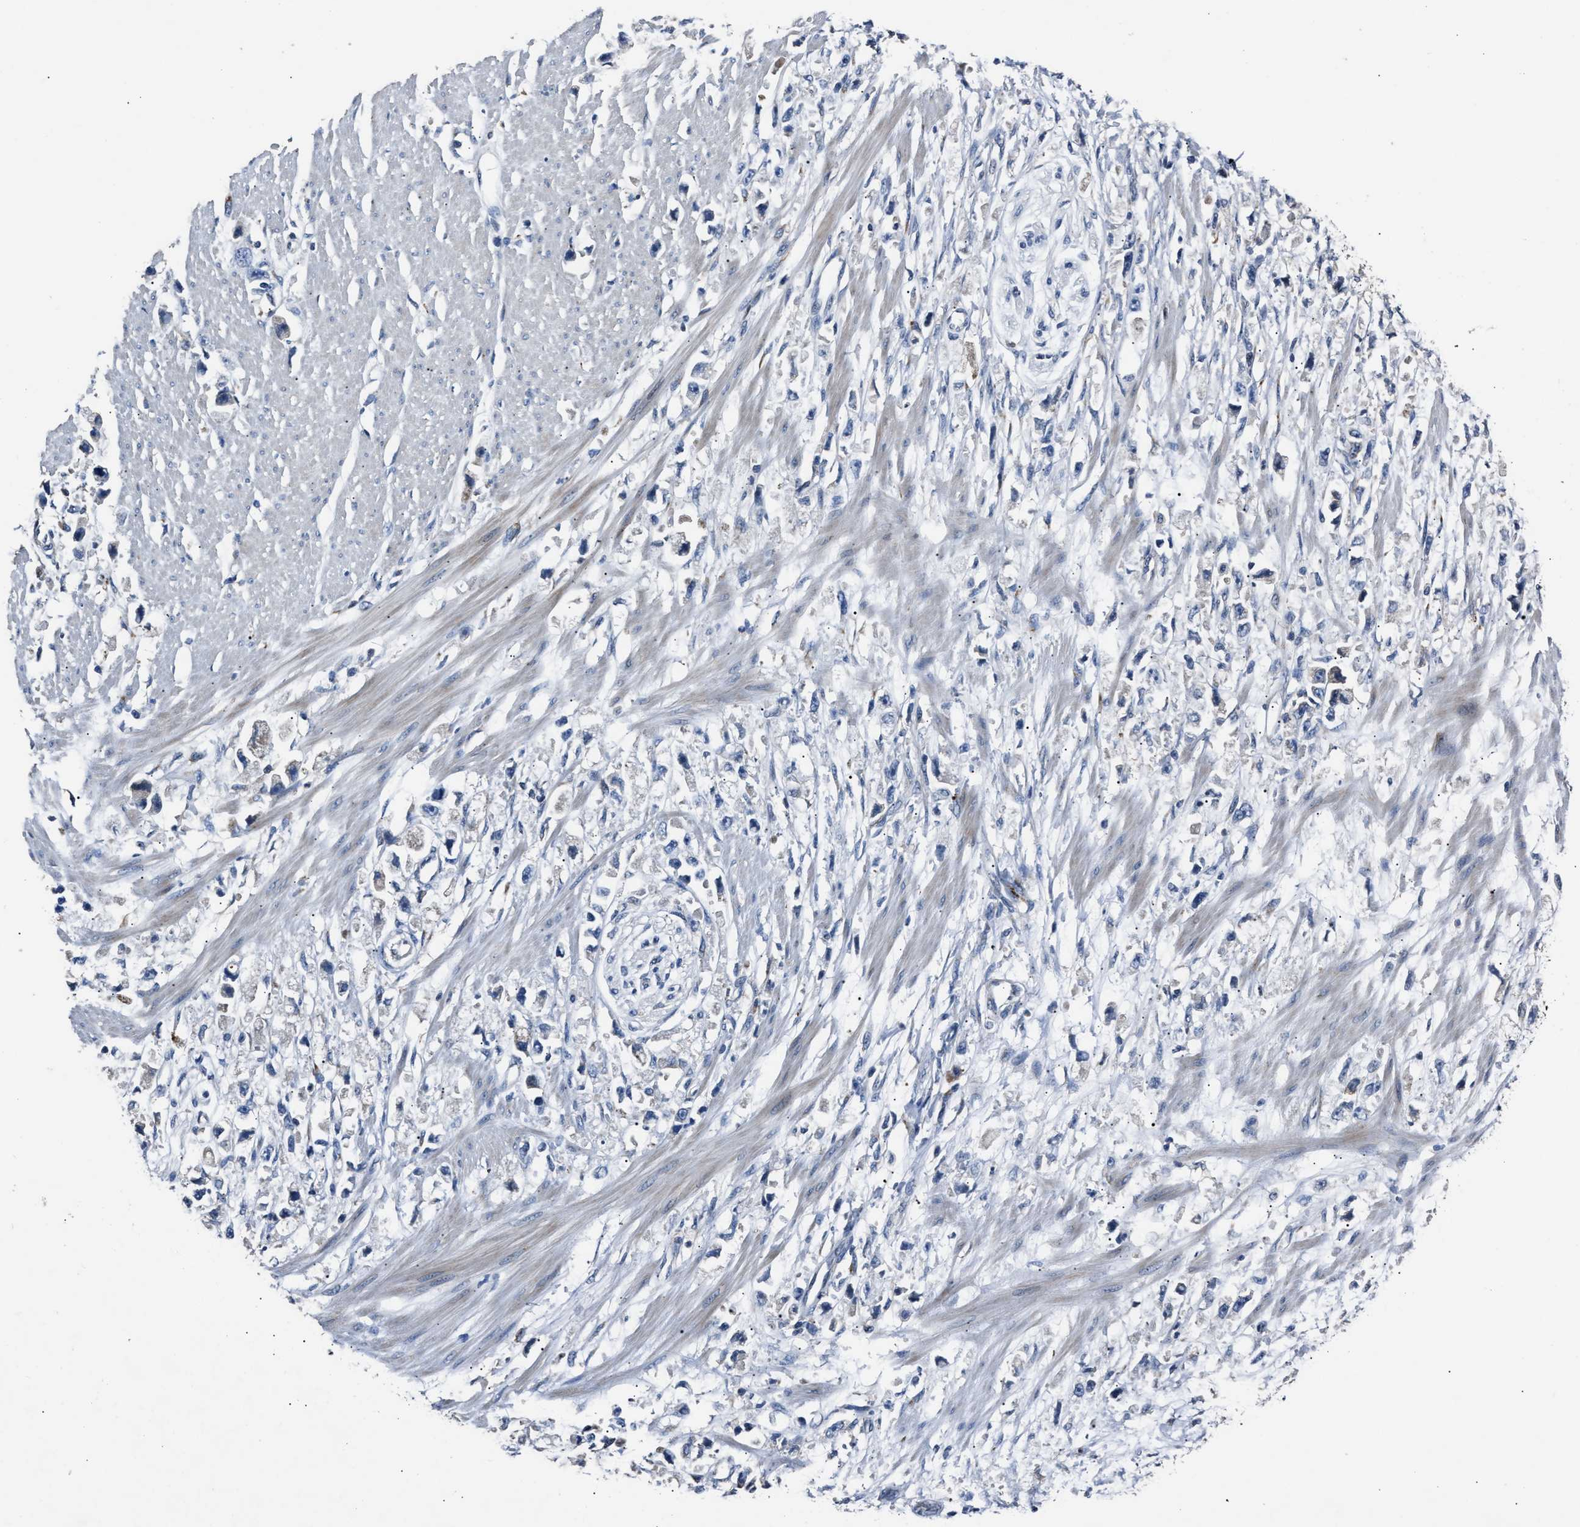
{"staining": {"intensity": "negative", "quantity": "none", "location": "none"}, "tissue": "stomach cancer", "cell_type": "Tumor cells", "image_type": "cancer", "snomed": [{"axis": "morphology", "description": "Adenocarcinoma, NOS"}, {"axis": "topography", "description": "Stomach"}], "caption": "IHC of stomach cancer demonstrates no staining in tumor cells.", "gene": "DNAJC24", "patient": {"sex": "female", "age": 59}}